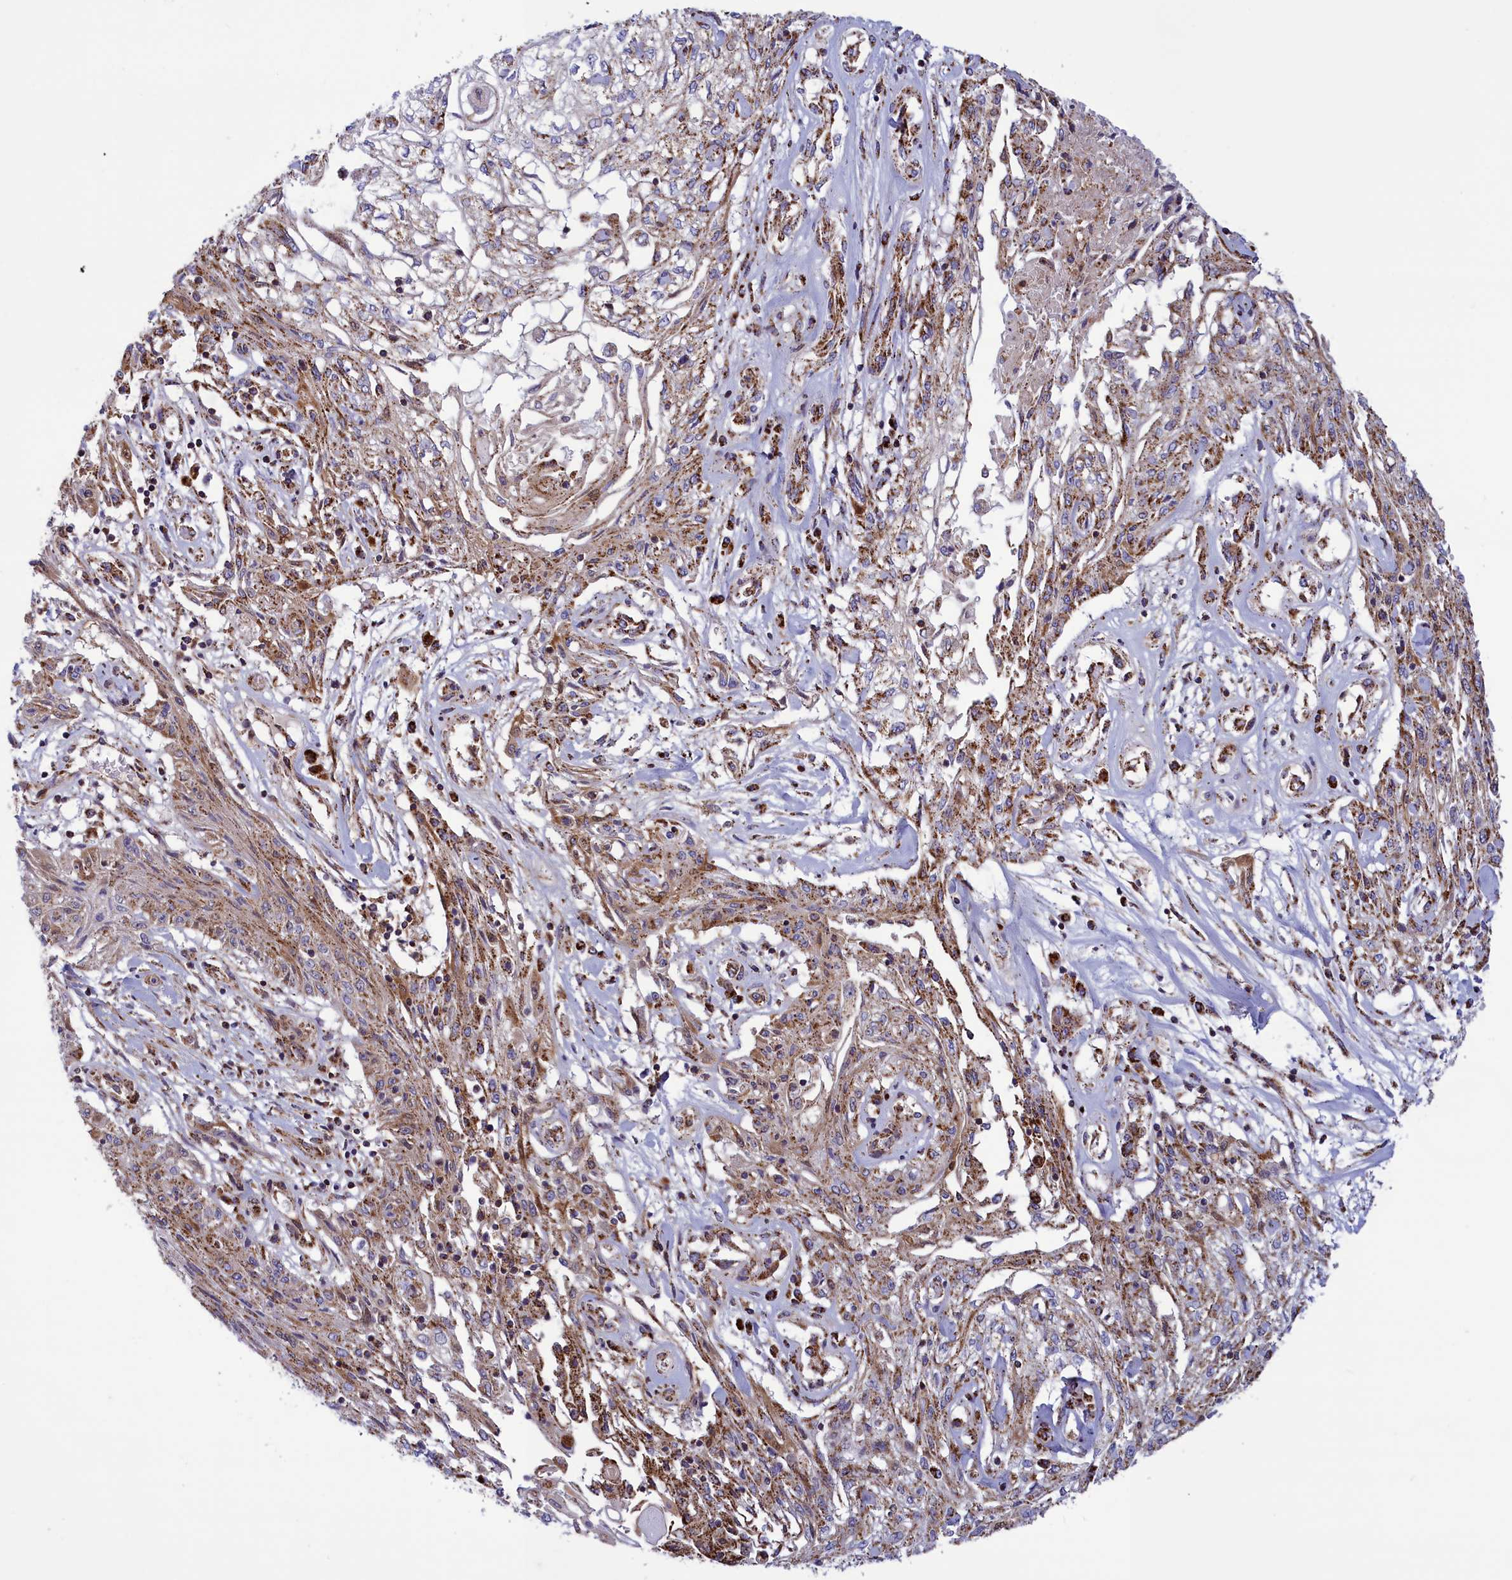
{"staining": {"intensity": "moderate", "quantity": ">75%", "location": "cytoplasmic/membranous"}, "tissue": "skin cancer", "cell_type": "Tumor cells", "image_type": "cancer", "snomed": [{"axis": "morphology", "description": "Squamous cell carcinoma, NOS"}, {"axis": "morphology", "description": "Squamous cell carcinoma, metastatic, NOS"}, {"axis": "topography", "description": "Skin"}, {"axis": "topography", "description": "Lymph node"}], "caption": "The micrograph reveals immunohistochemical staining of skin cancer. There is moderate cytoplasmic/membranous positivity is present in about >75% of tumor cells. The staining was performed using DAB (3,3'-diaminobenzidine) to visualize the protein expression in brown, while the nuclei were stained in blue with hematoxylin (Magnification: 20x).", "gene": "ISOC2", "patient": {"sex": "male", "age": 75}}